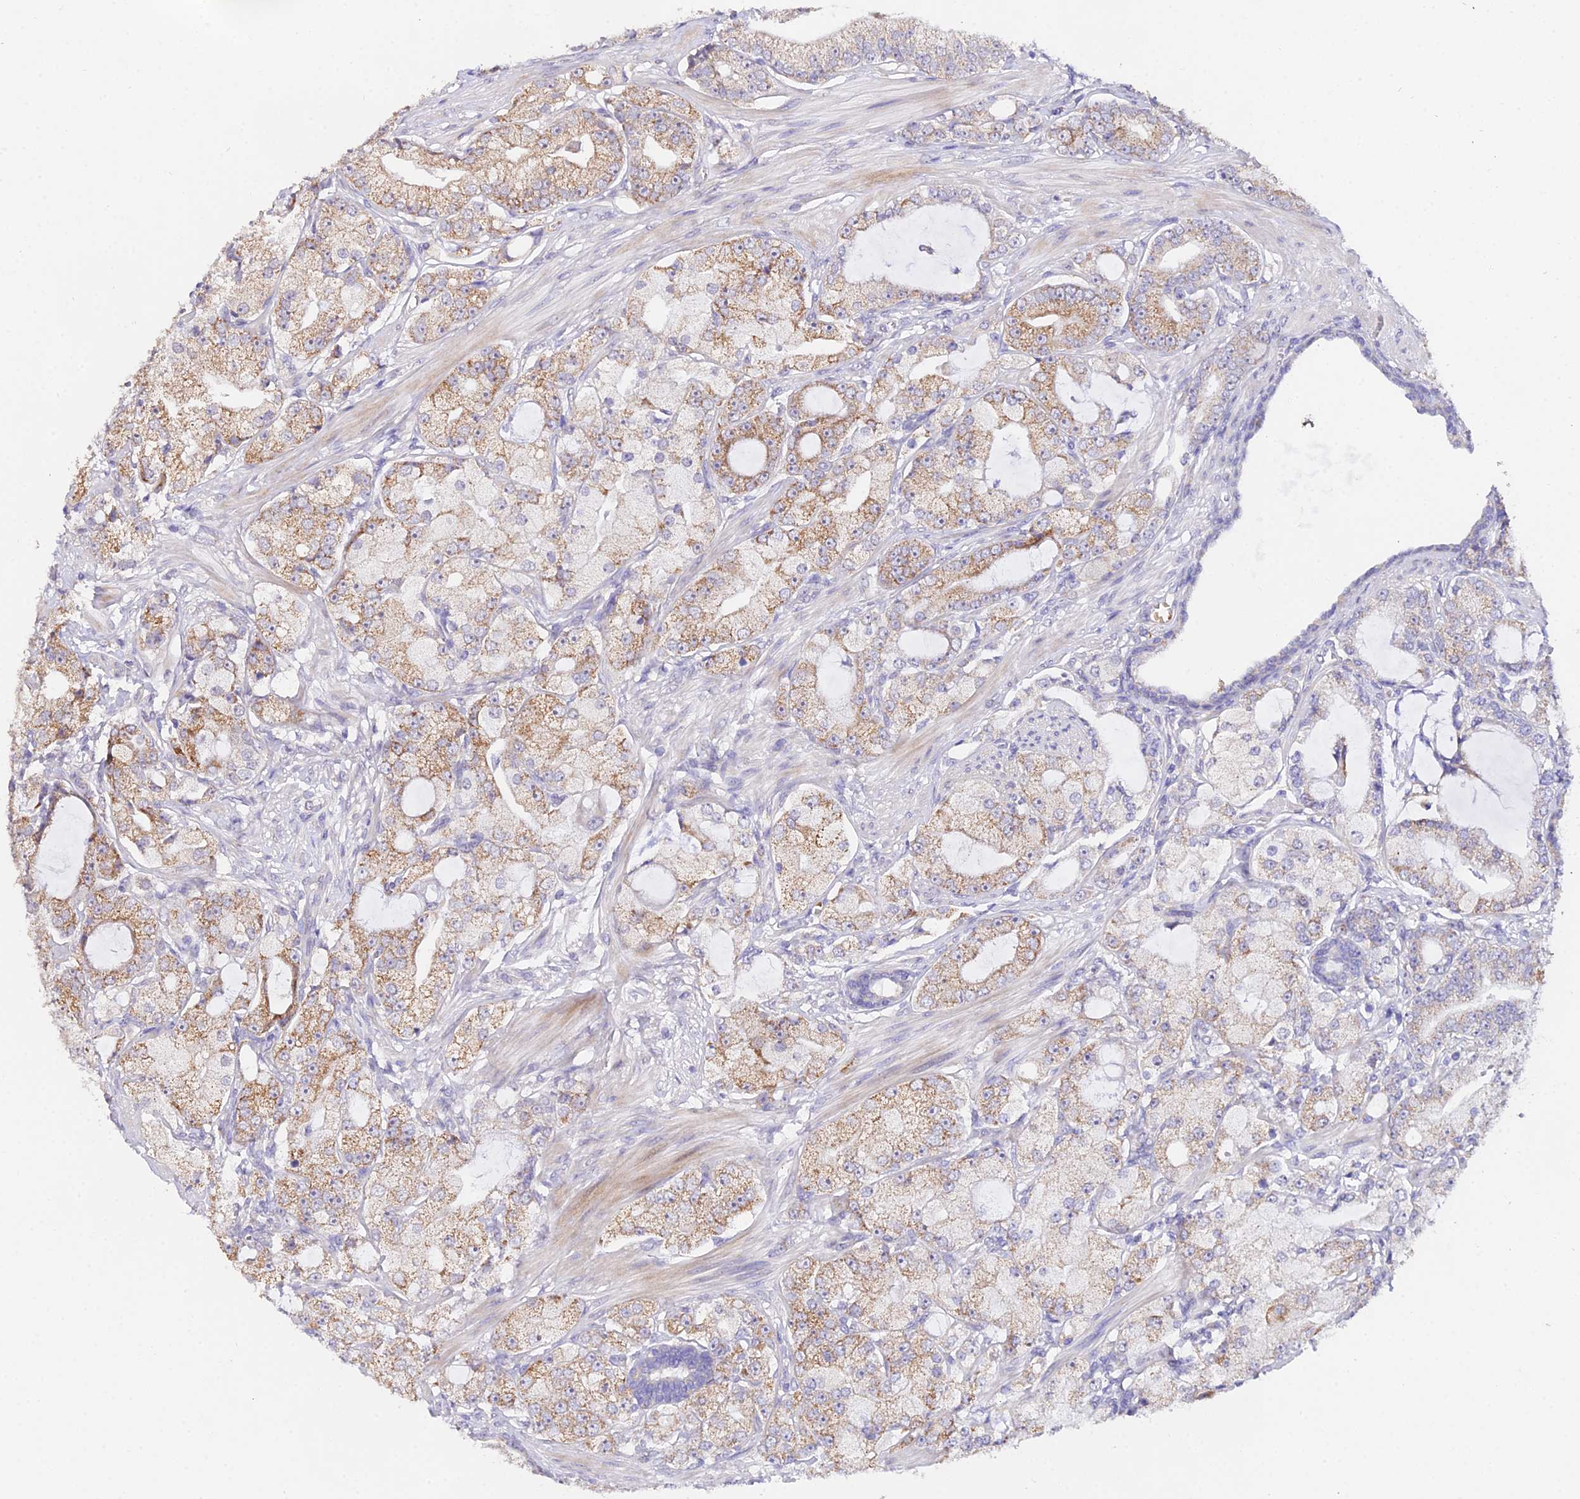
{"staining": {"intensity": "moderate", "quantity": "25%-75%", "location": "cytoplasmic/membranous"}, "tissue": "prostate cancer", "cell_type": "Tumor cells", "image_type": "cancer", "snomed": [{"axis": "morphology", "description": "Adenocarcinoma, High grade"}, {"axis": "topography", "description": "Prostate"}], "caption": "Immunohistochemistry of human prostate high-grade adenocarcinoma exhibits medium levels of moderate cytoplasmic/membranous positivity in about 25%-75% of tumor cells.", "gene": "WDR5B", "patient": {"sex": "male", "age": 71}}